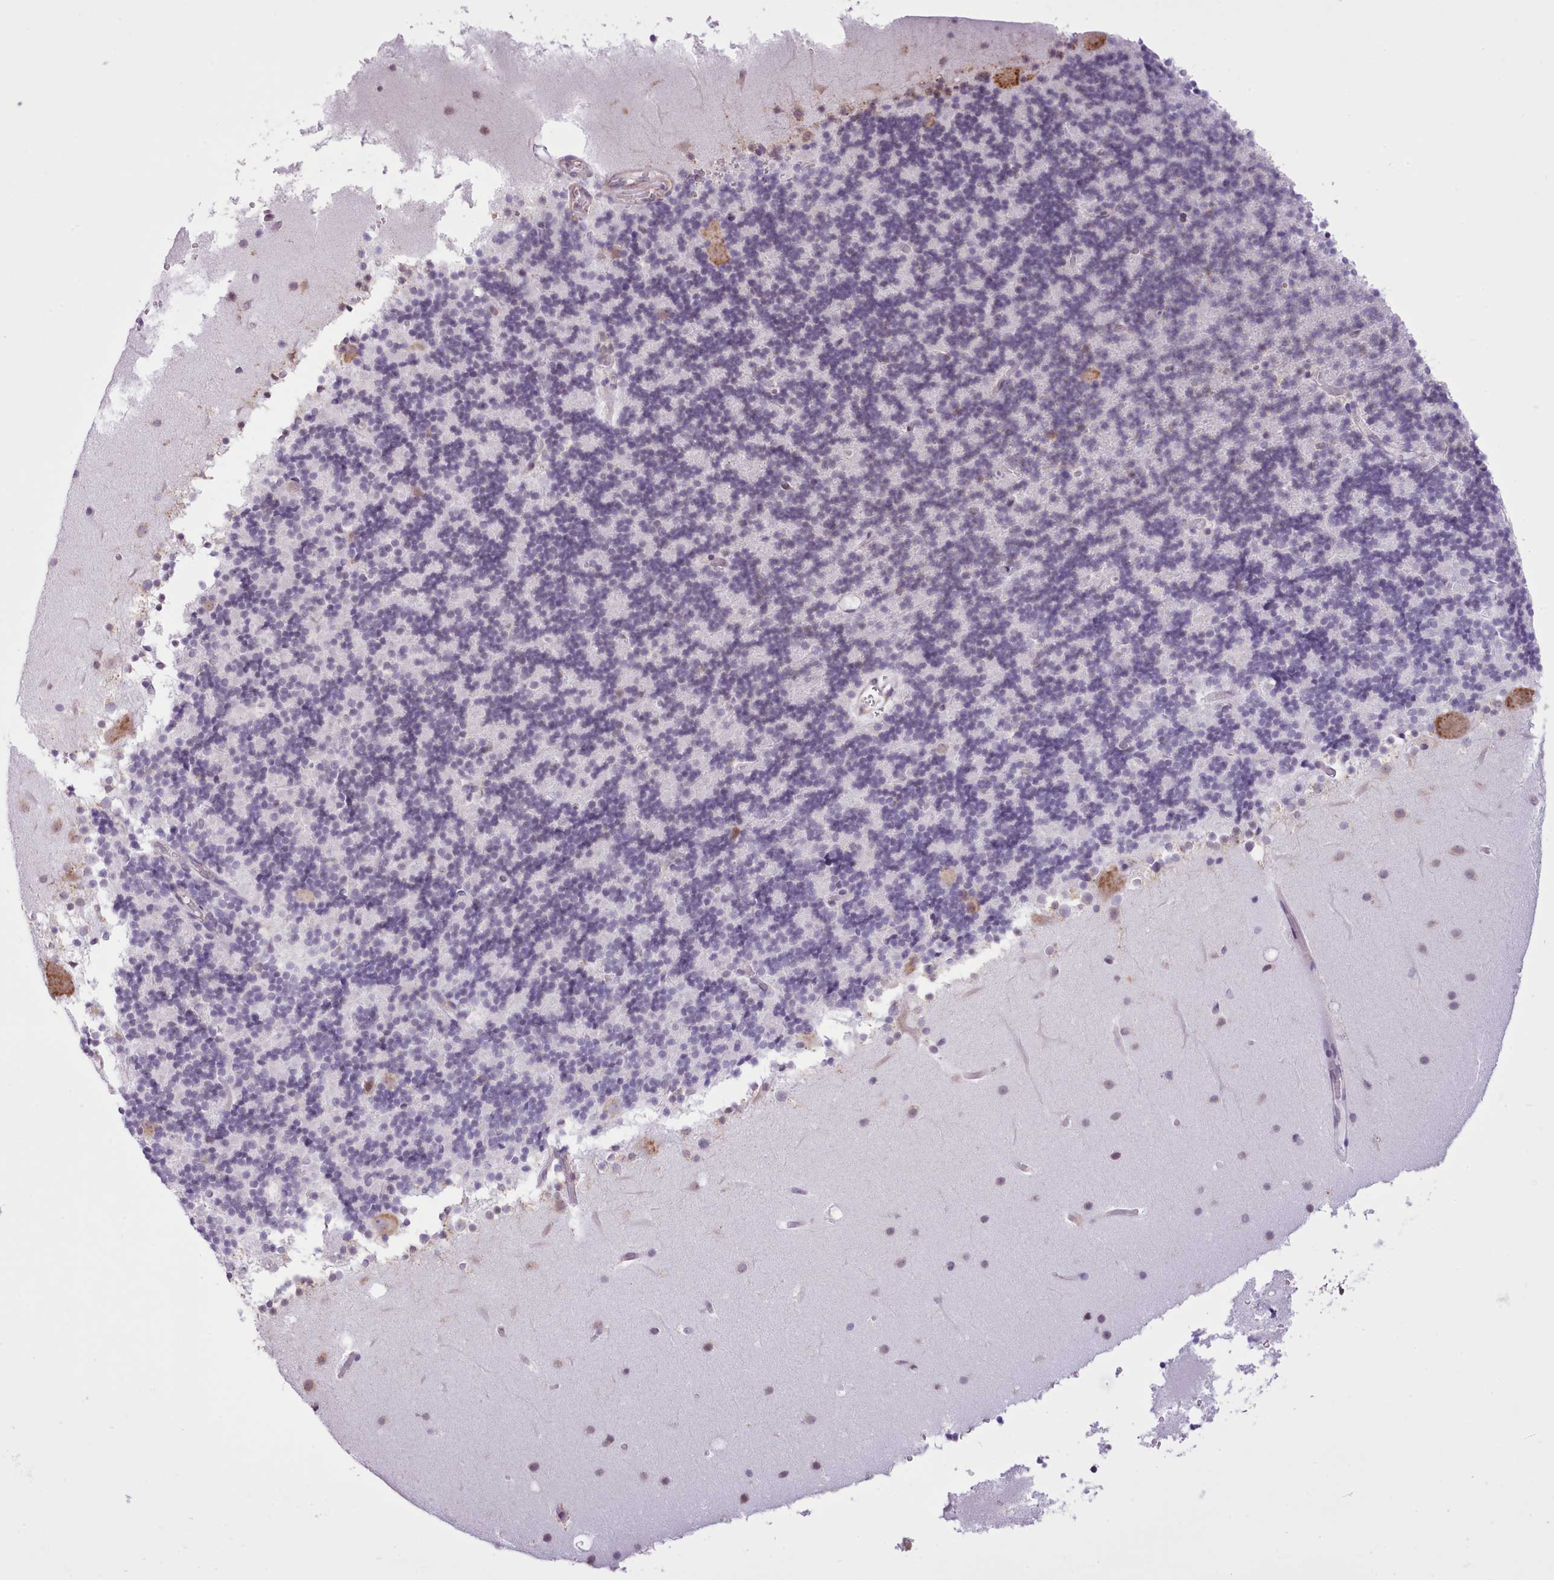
{"staining": {"intensity": "negative", "quantity": "none", "location": "none"}, "tissue": "cerebellum", "cell_type": "Cells in granular layer", "image_type": "normal", "snomed": [{"axis": "morphology", "description": "Normal tissue, NOS"}, {"axis": "topography", "description": "Cerebellum"}], "caption": "Cells in granular layer show no significant protein expression in benign cerebellum. (Stains: DAB immunohistochemistry (IHC) with hematoxylin counter stain, Microscopy: brightfield microscopy at high magnification).", "gene": "SEC61B", "patient": {"sex": "male", "age": 57}}